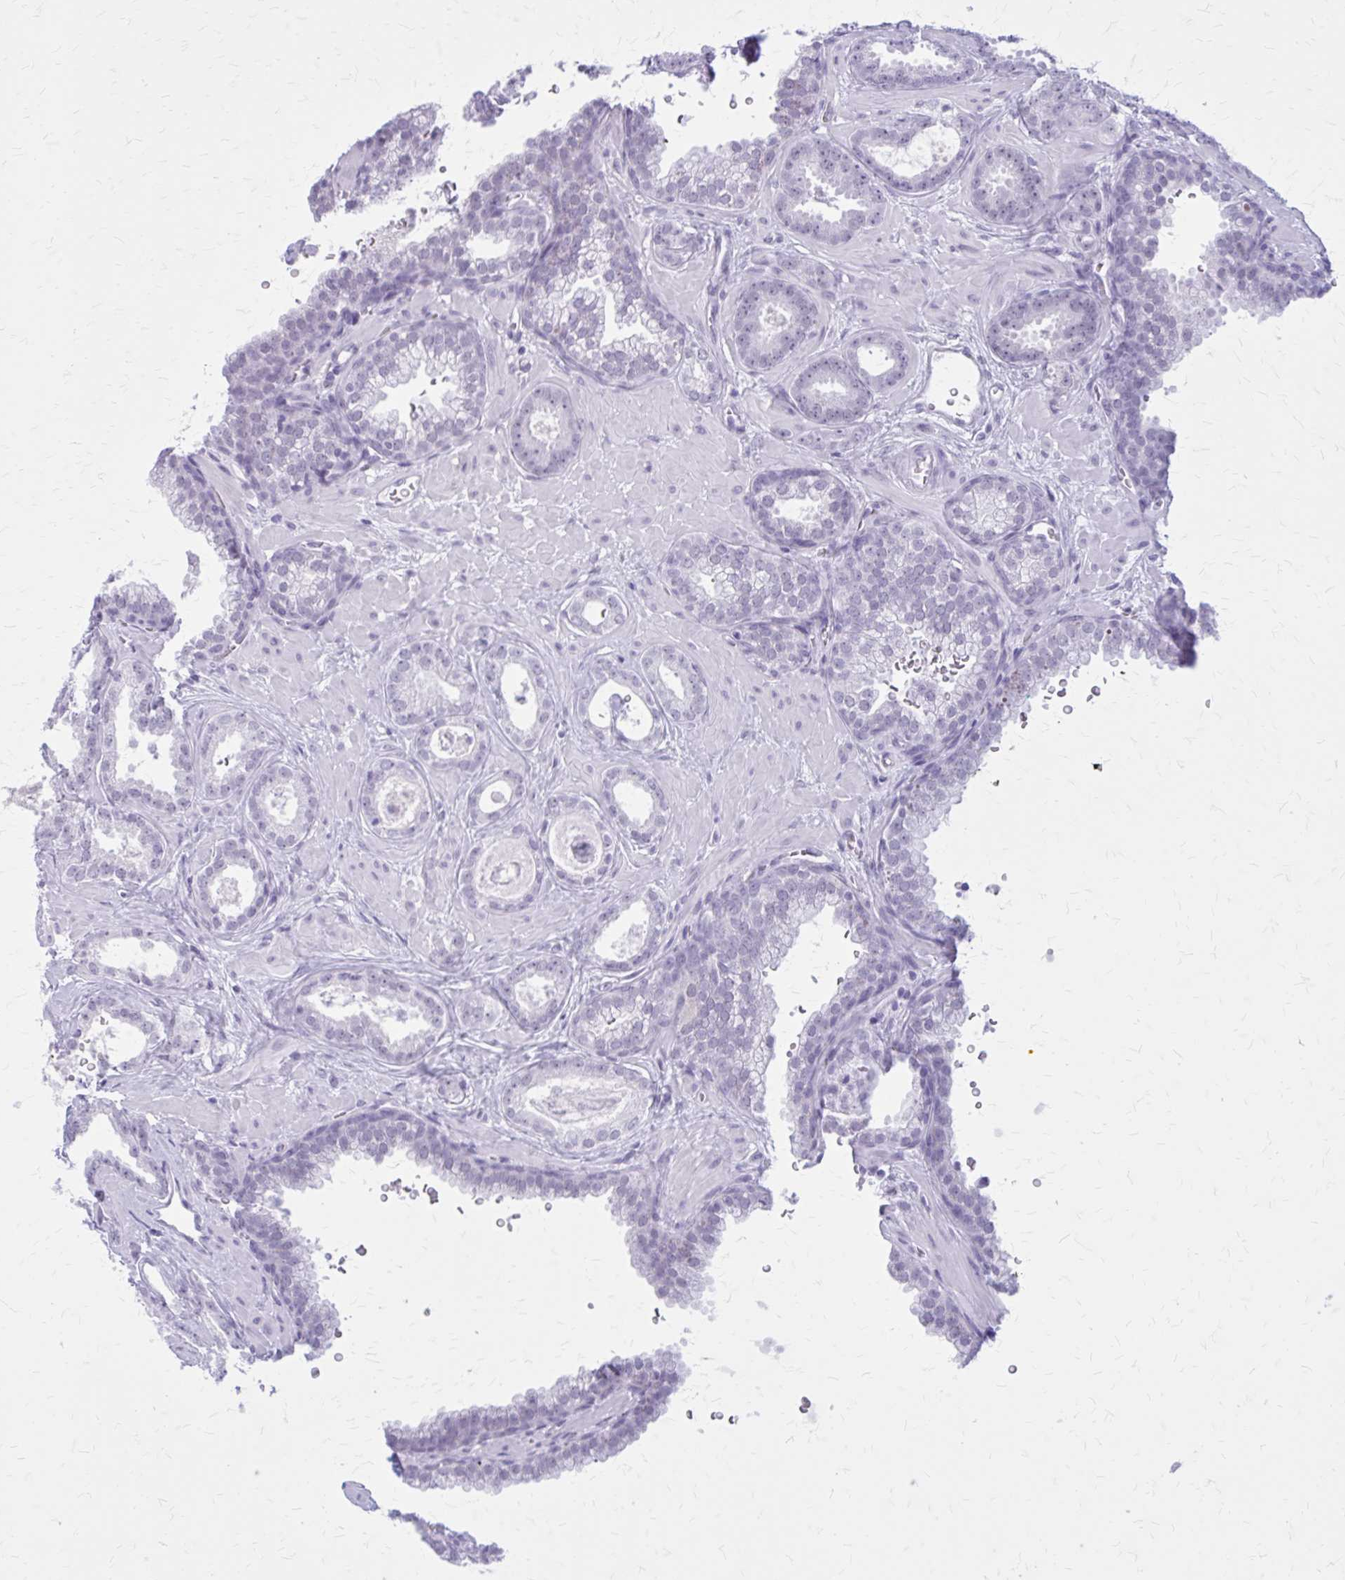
{"staining": {"intensity": "negative", "quantity": "none", "location": "none"}, "tissue": "prostate cancer", "cell_type": "Tumor cells", "image_type": "cancer", "snomed": [{"axis": "morphology", "description": "Adenocarcinoma, High grade"}, {"axis": "topography", "description": "Prostate"}], "caption": "This is an immunohistochemistry (IHC) photomicrograph of prostate cancer (high-grade adenocarcinoma). There is no staining in tumor cells.", "gene": "GAD1", "patient": {"sex": "male", "age": 58}}